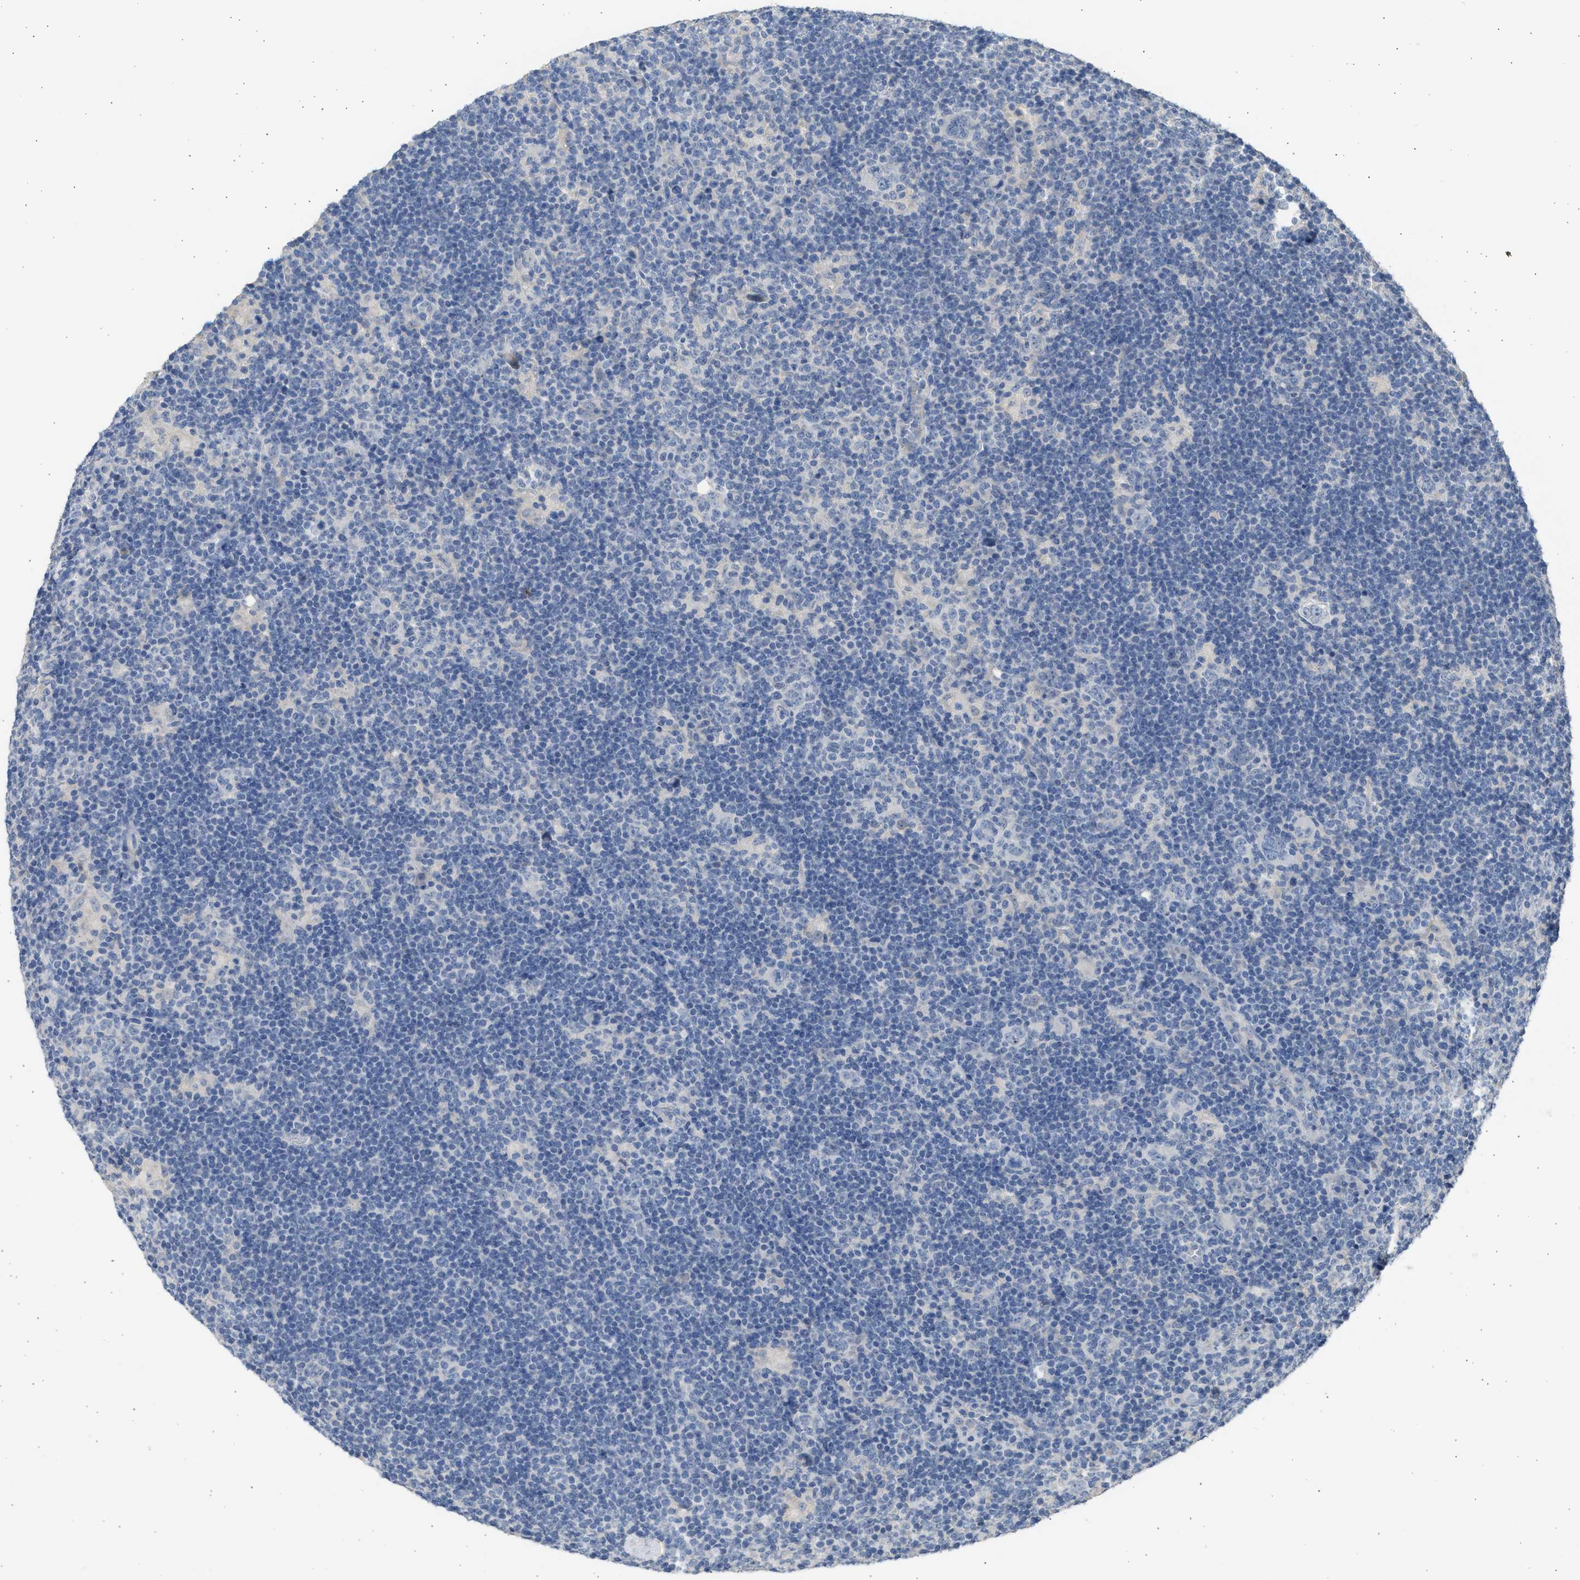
{"staining": {"intensity": "negative", "quantity": "none", "location": "none"}, "tissue": "lymphoma", "cell_type": "Tumor cells", "image_type": "cancer", "snomed": [{"axis": "morphology", "description": "Hodgkin's disease, NOS"}, {"axis": "topography", "description": "Lymph node"}], "caption": "Tumor cells show no significant protein positivity in Hodgkin's disease. The staining is performed using DAB (3,3'-diaminobenzidine) brown chromogen with nuclei counter-stained in using hematoxylin.", "gene": "SULT2A1", "patient": {"sex": "female", "age": 57}}